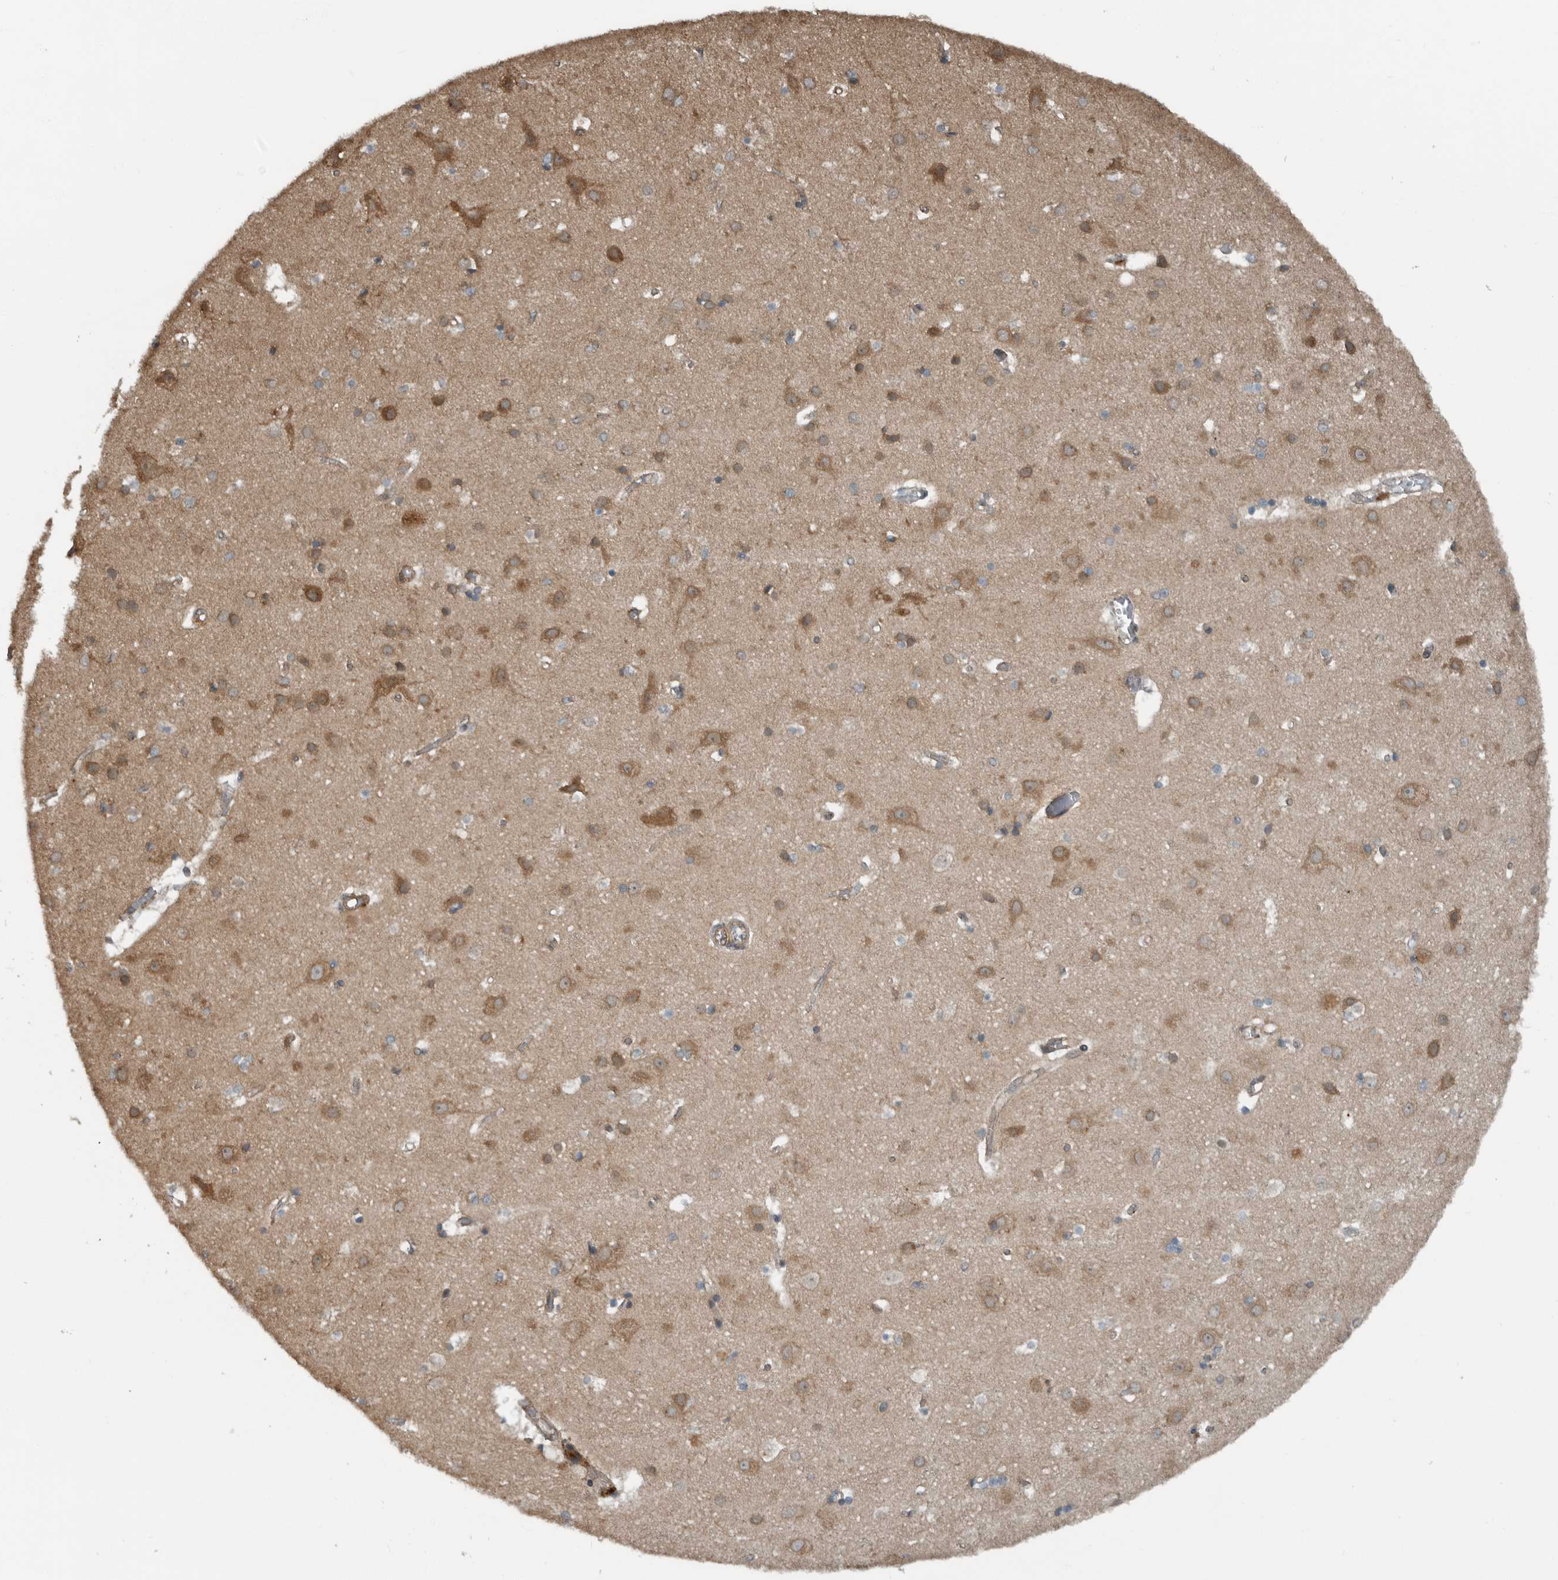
{"staining": {"intensity": "weak", "quantity": "25%-75%", "location": "cytoplasmic/membranous"}, "tissue": "cerebral cortex", "cell_type": "Endothelial cells", "image_type": "normal", "snomed": [{"axis": "morphology", "description": "Normal tissue, NOS"}, {"axis": "topography", "description": "Cerebral cortex"}], "caption": "Protein expression by immunohistochemistry exhibits weak cytoplasmic/membranous expression in about 25%-75% of endothelial cells in unremarkable cerebral cortex.", "gene": "AMFR", "patient": {"sex": "male", "age": 54}}